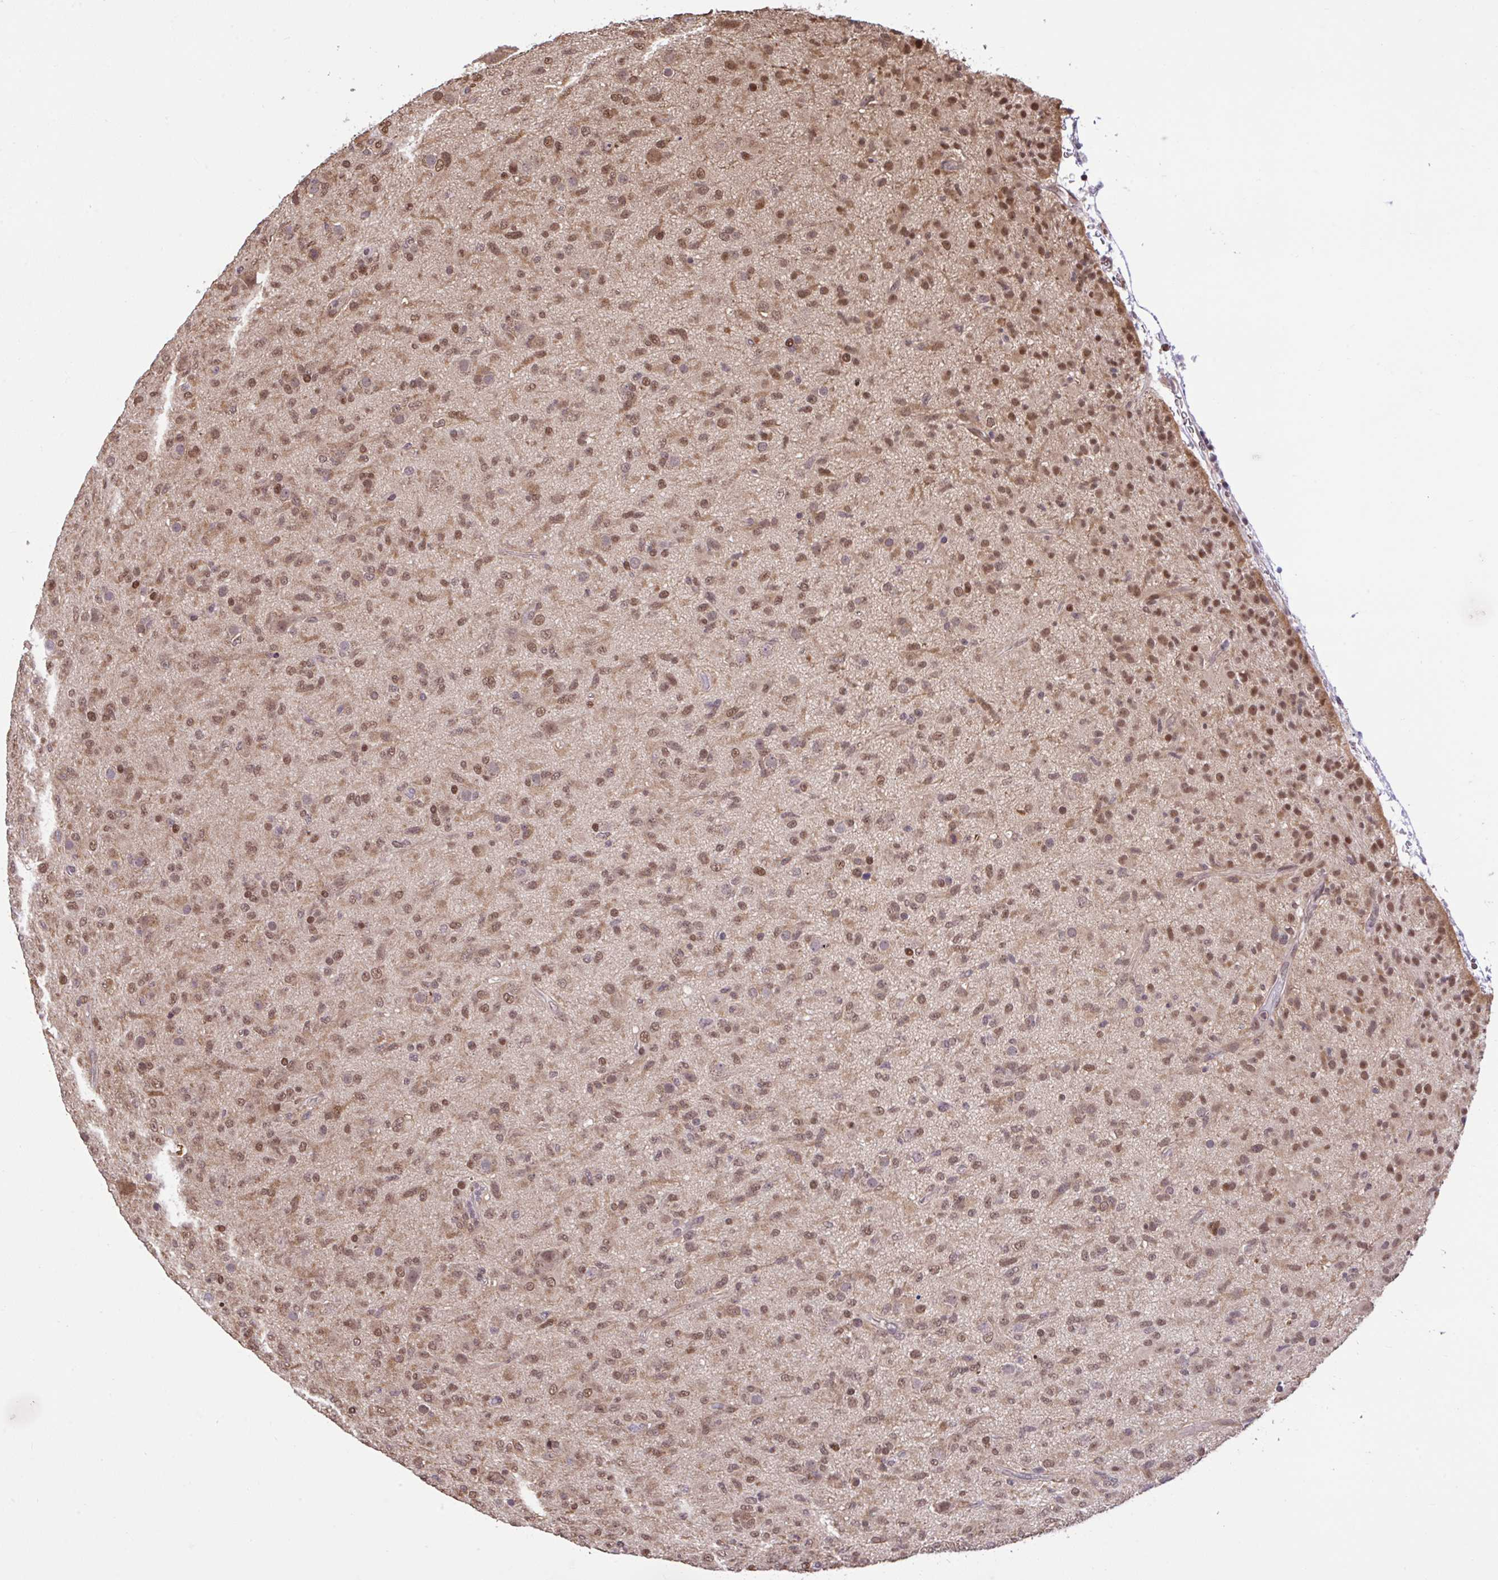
{"staining": {"intensity": "moderate", "quantity": ">75%", "location": "nuclear"}, "tissue": "glioma", "cell_type": "Tumor cells", "image_type": "cancer", "snomed": [{"axis": "morphology", "description": "Glioma, malignant, Low grade"}, {"axis": "topography", "description": "Brain"}], "caption": "DAB (3,3'-diaminobenzidine) immunohistochemical staining of human glioma demonstrates moderate nuclear protein positivity in about >75% of tumor cells.", "gene": "GLIS3", "patient": {"sex": "male", "age": 65}}